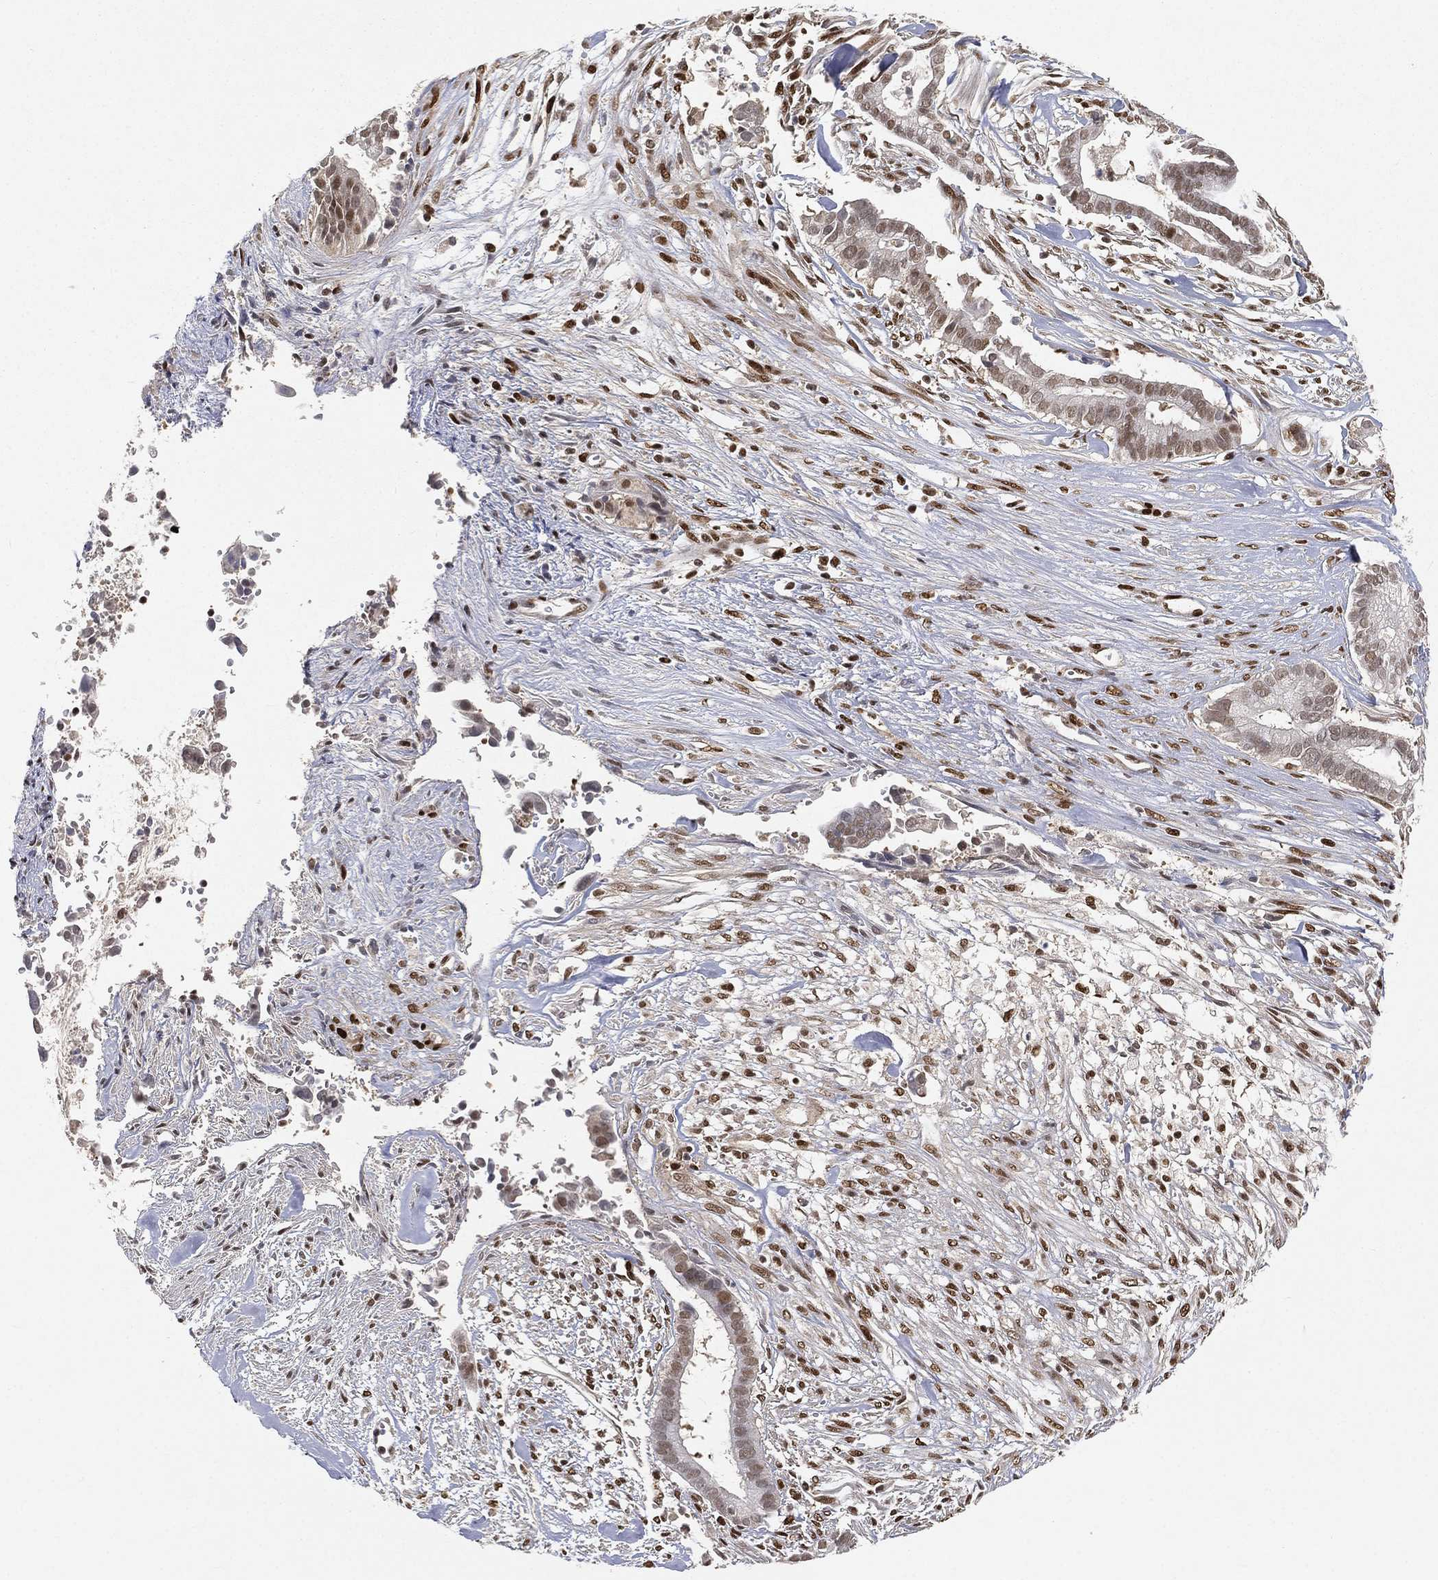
{"staining": {"intensity": "negative", "quantity": "none", "location": "none"}, "tissue": "pancreatic cancer", "cell_type": "Tumor cells", "image_type": "cancer", "snomed": [{"axis": "morphology", "description": "Adenocarcinoma, NOS"}, {"axis": "topography", "description": "Pancreas"}], "caption": "A histopathology image of pancreatic cancer (adenocarcinoma) stained for a protein displays no brown staining in tumor cells.", "gene": "CRTC3", "patient": {"sex": "male", "age": 61}}